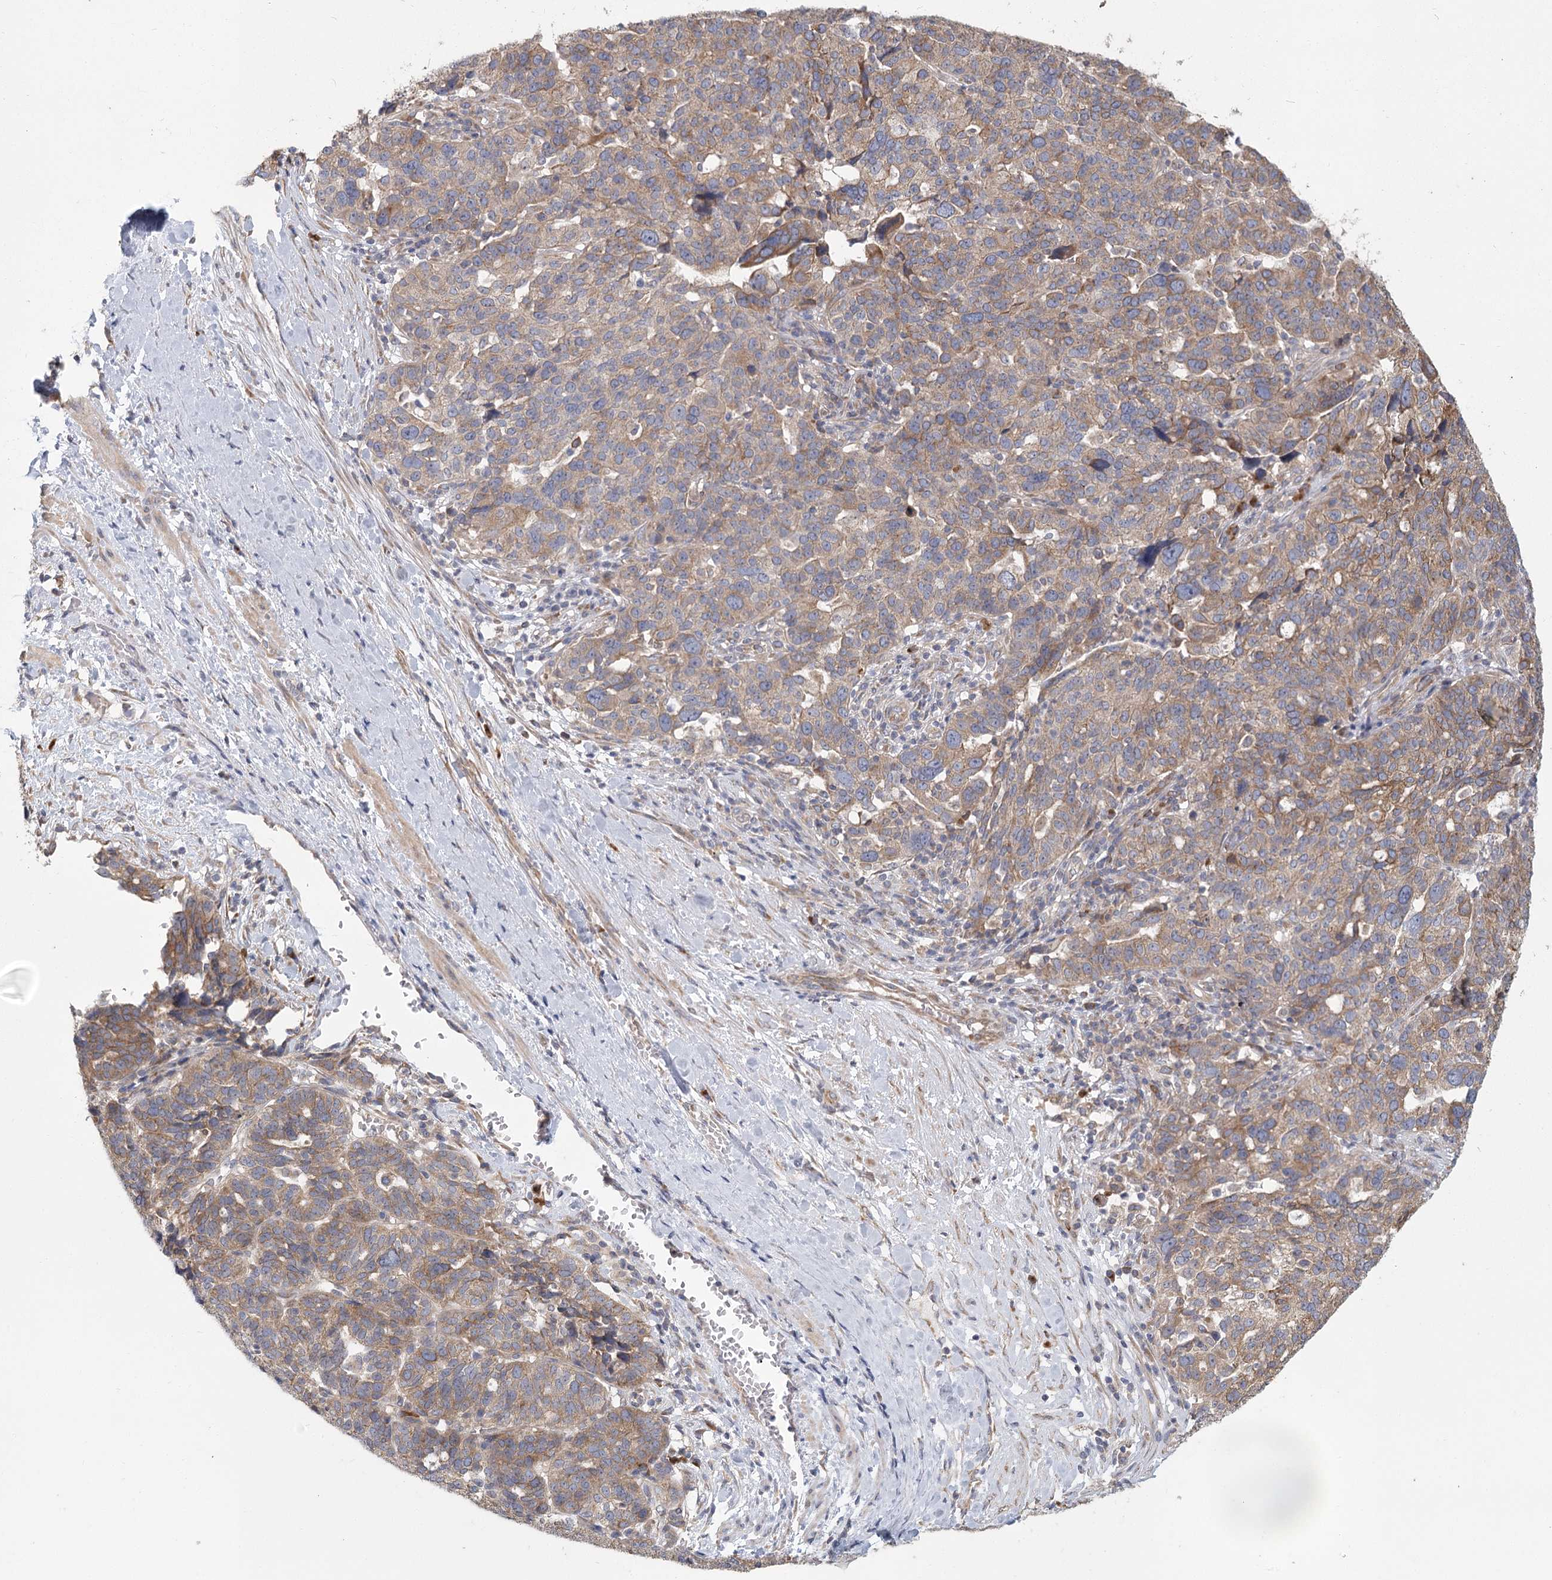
{"staining": {"intensity": "moderate", "quantity": "<25%", "location": "cytoplasmic/membranous"}, "tissue": "ovarian cancer", "cell_type": "Tumor cells", "image_type": "cancer", "snomed": [{"axis": "morphology", "description": "Cystadenocarcinoma, serous, NOS"}, {"axis": "topography", "description": "Ovary"}], "caption": "Immunohistochemical staining of human ovarian cancer demonstrates moderate cytoplasmic/membranous protein staining in about <25% of tumor cells. (DAB (3,3'-diaminobenzidine) = brown stain, brightfield microscopy at high magnification).", "gene": "CNTLN", "patient": {"sex": "female", "age": 59}}